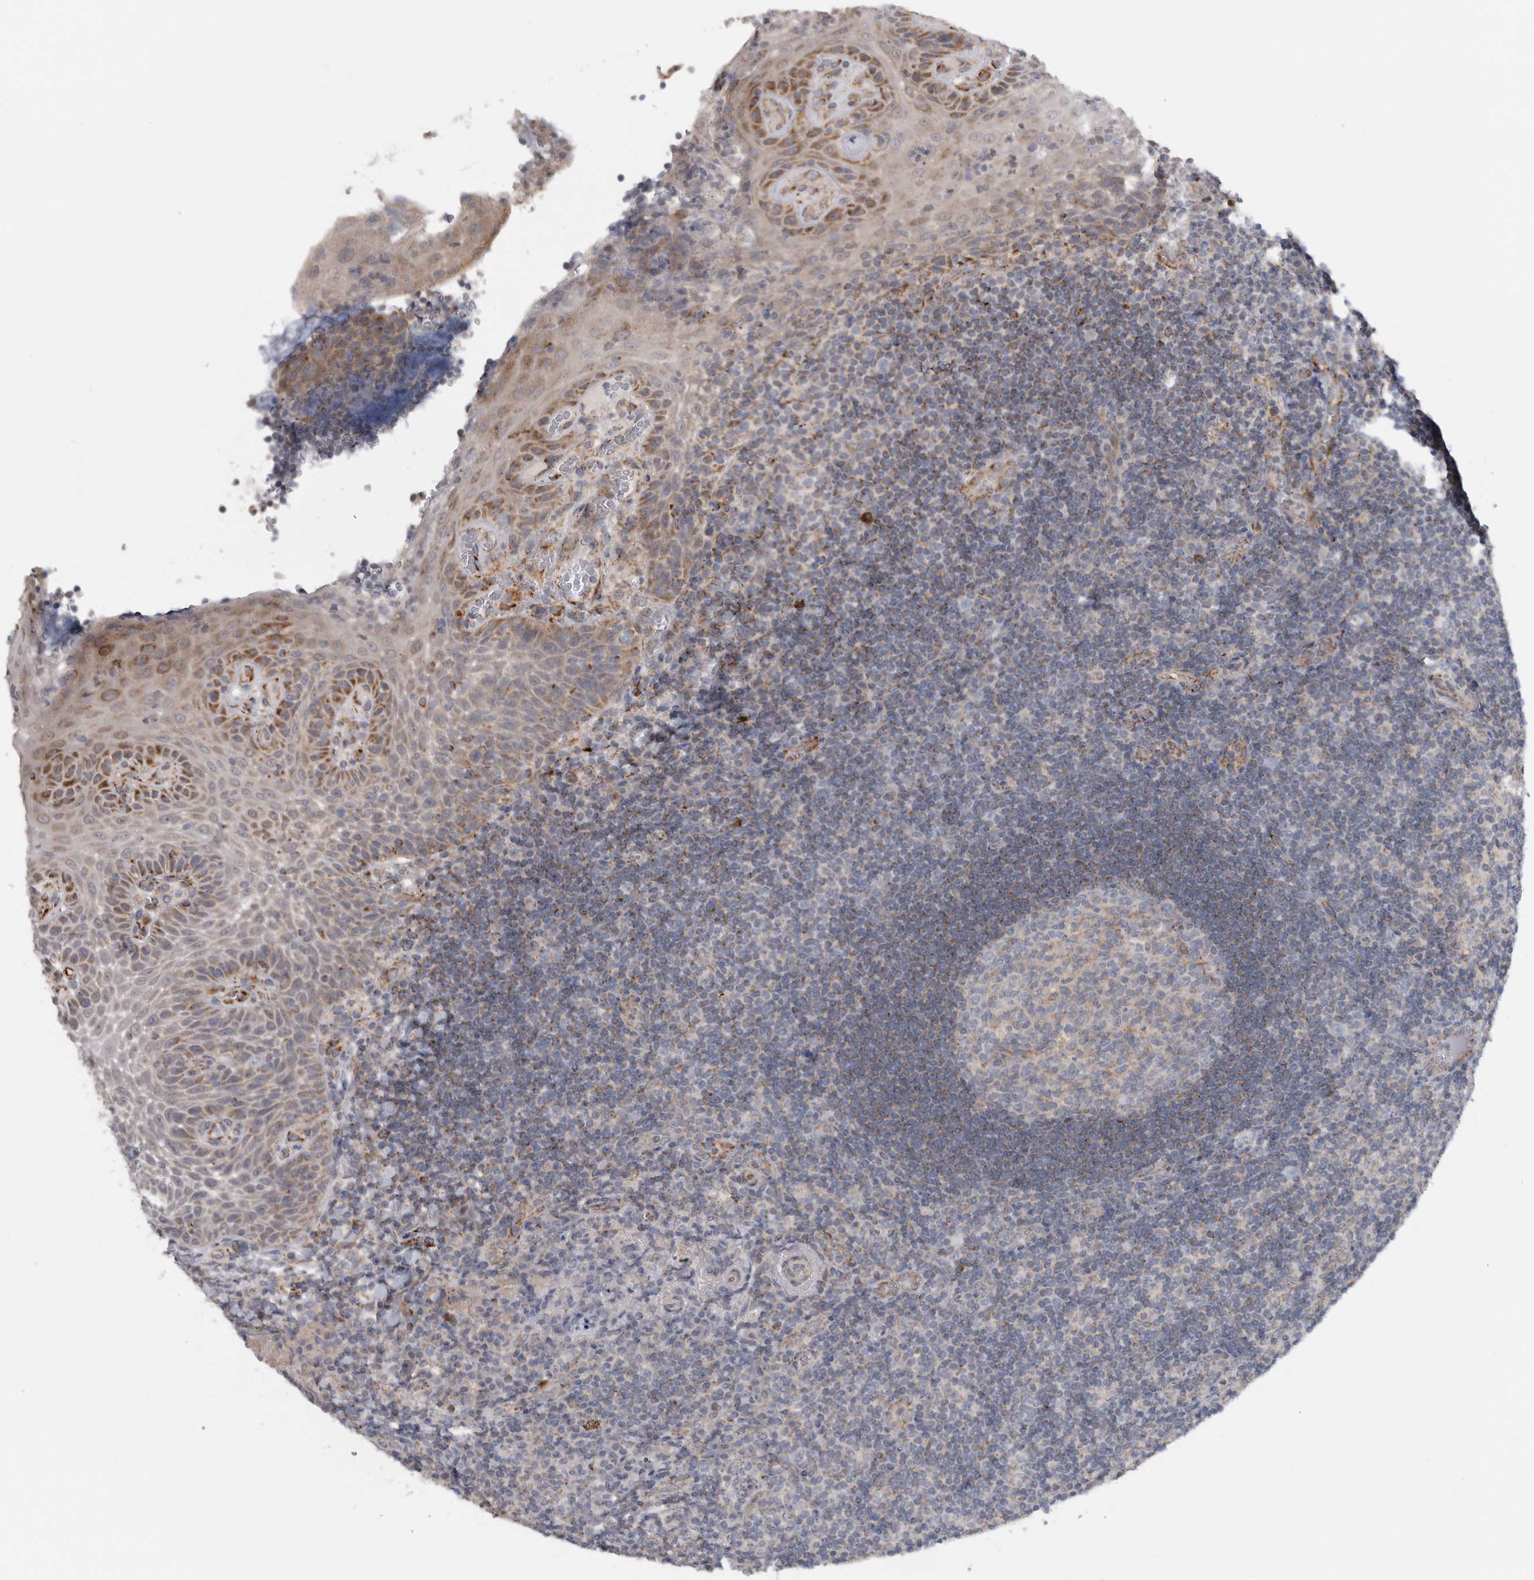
{"staining": {"intensity": "moderate", "quantity": "<25%", "location": "cytoplasmic/membranous"}, "tissue": "tonsil", "cell_type": "Germinal center cells", "image_type": "normal", "snomed": [{"axis": "morphology", "description": "Normal tissue, NOS"}, {"axis": "topography", "description": "Tonsil"}], "caption": "A brown stain labels moderate cytoplasmic/membranous positivity of a protein in germinal center cells of unremarkable human tonsil.", "gene": "RAB18", "patient": {"sex": "male", "age": 37}}